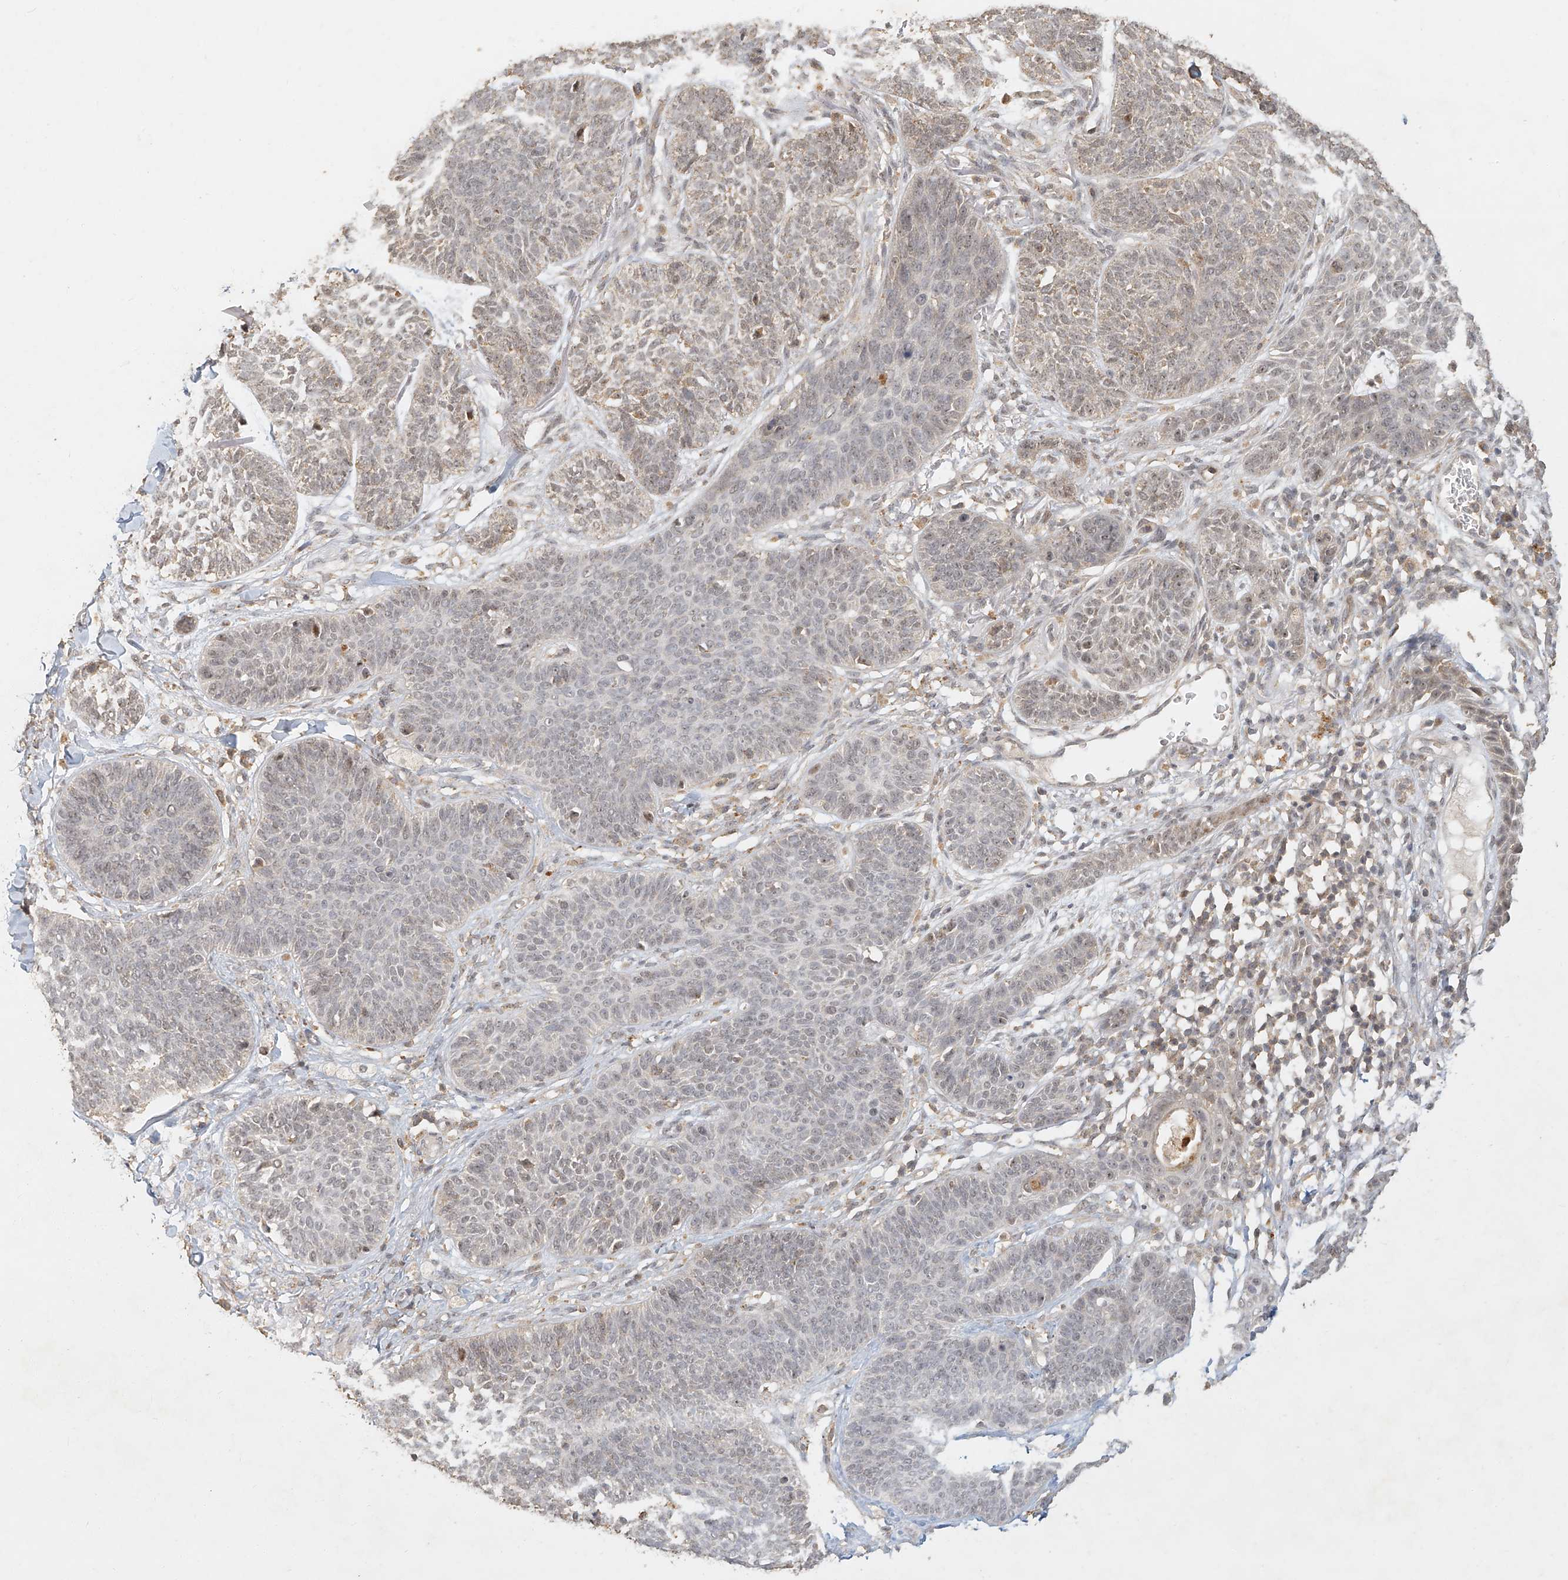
{"staining": {"intensity": "weak", "quantity": "<25%", "location": "cytoplasmic/membranous,nuclear"}, "tissue": "skin cancer", "cell_type": "Tumor cells", "image_type": "cancer", "snomed": [{"axis": "morphology", "description": "Basal cell carcinoma"}, {"axis": "topography", "description": "Skin"}], "caption": "Immunohistochemistry (IHC) photomicrograph of neoplastic tissue: skin cancer stained with DAB shows no significant protein staining in tumor cells.", "gene": "CXorf58", "patient": {"sex": "male", "age": 85}}